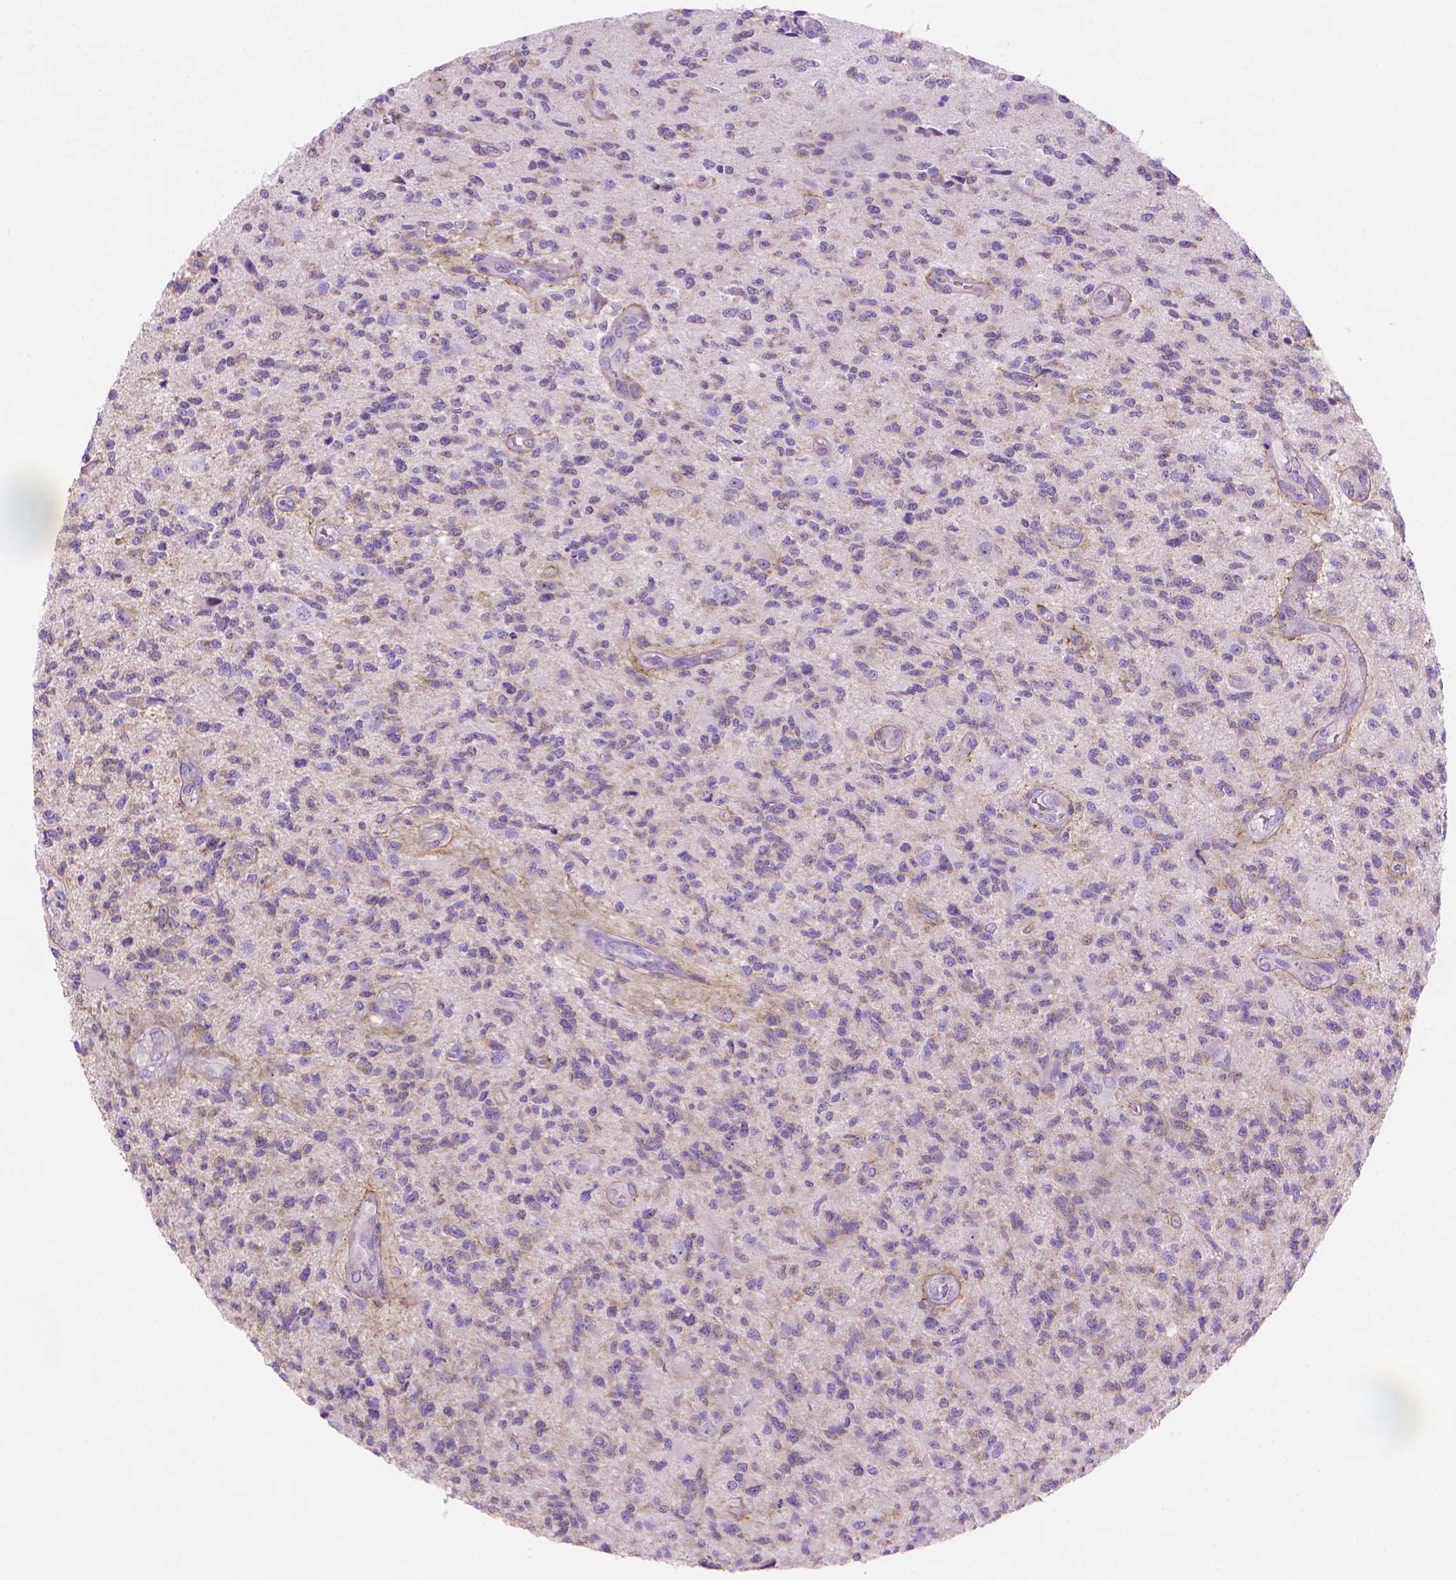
{"staining": {"intensity": "negative", "quantity": "none", "location": "none"}, "tissue": "glioma", "cell_type": "Tumor cells", "image_type": "cancer", "snomed": [{"axis": "morphology", "description": "Glioma, malignant, High grade"}, {"axis": "topography", "description": "Brain"}], "caption": "The IHC micrograph has no significant staining in tumor cells of glioma tissue.", "gene": "ENSG00000187186", "patient": {"sex": "male", "age": 56}}